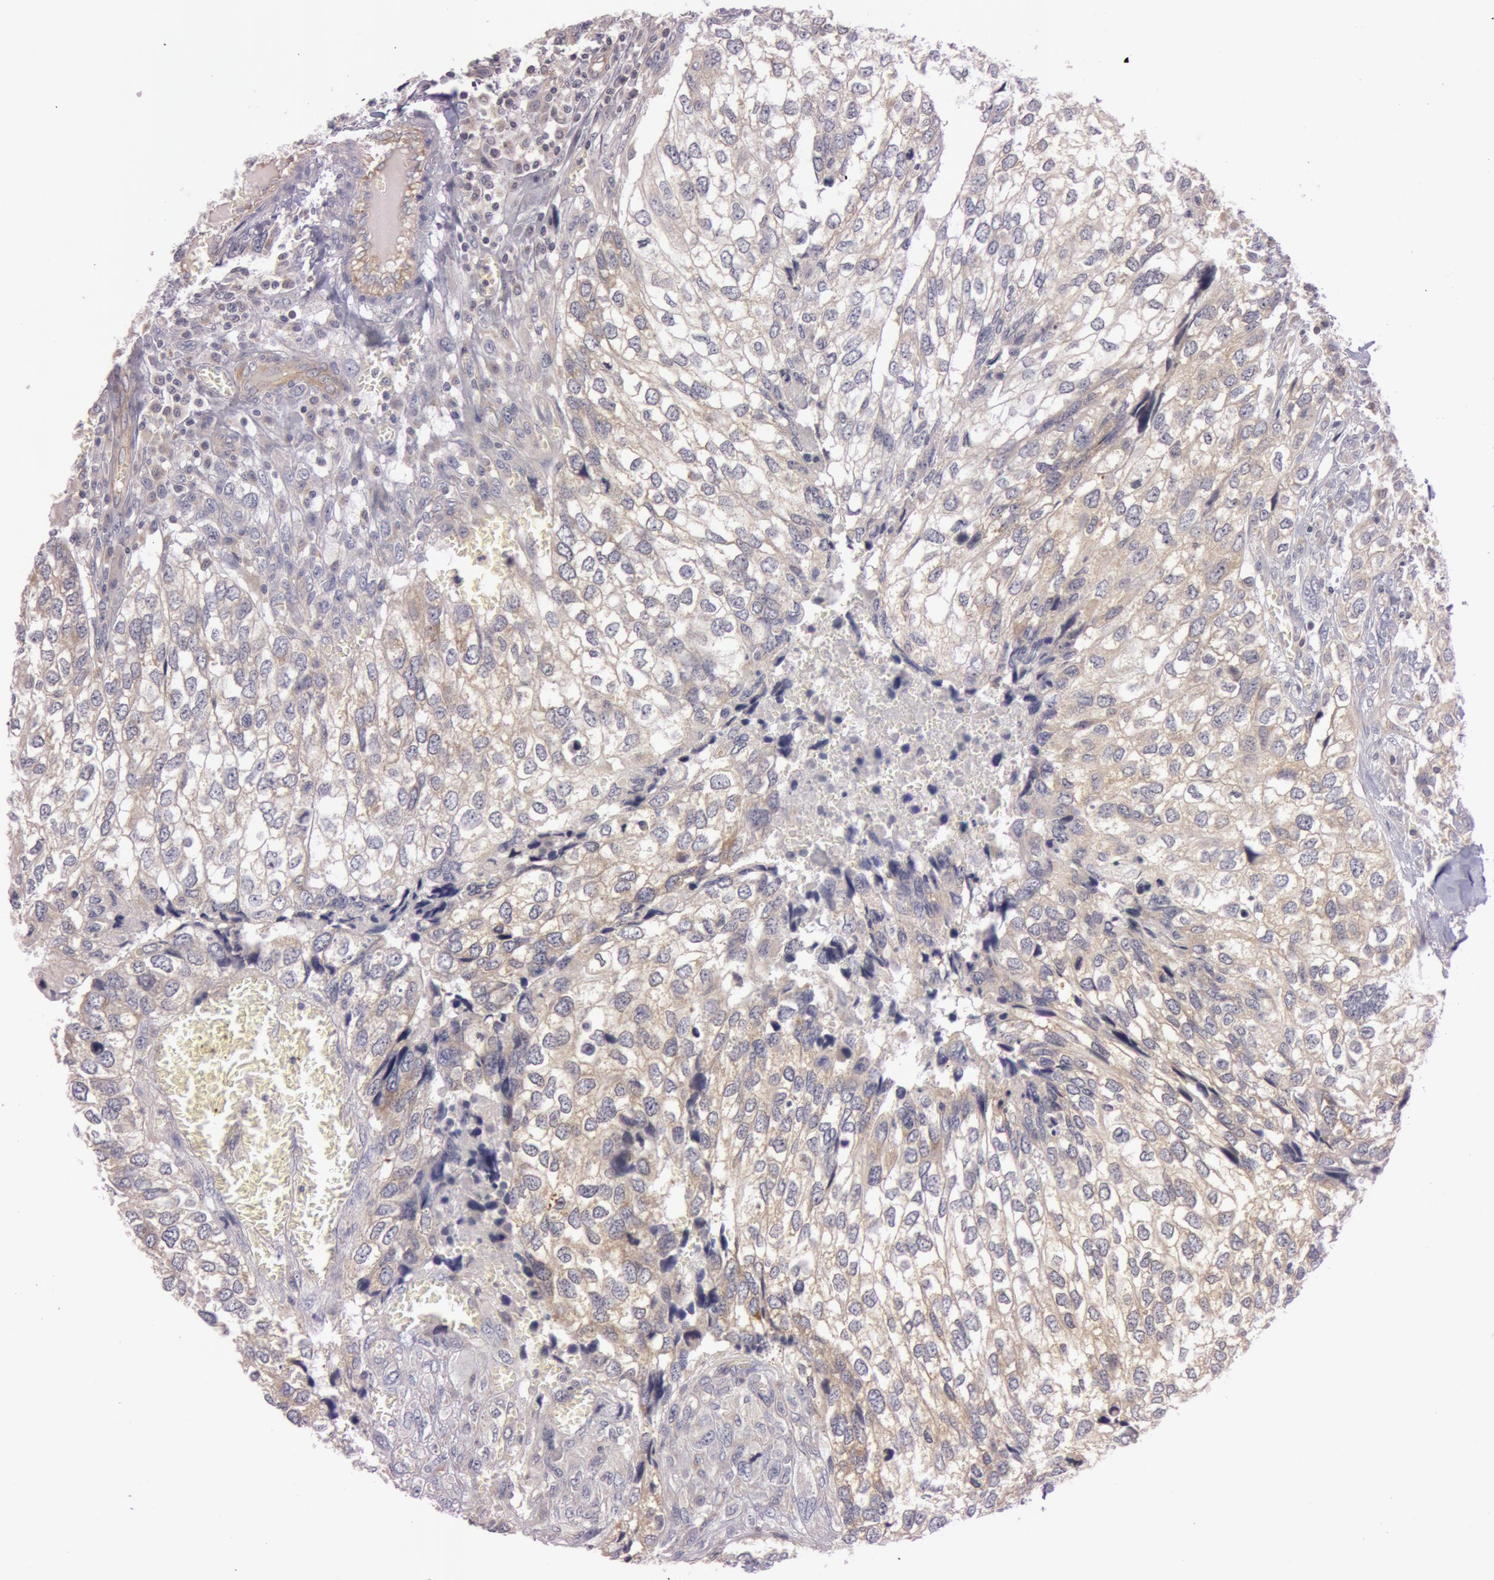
{"staining": {"intensity": "moderate", "quantity": "25%-75%", "location": "cytoplasmic/membranous"}, "tissue": "breast cancer", "cell_type": "Tumor cells", "image_type": "cancer", "snomed": [{"axis": "morphology", "description": "Neoplasm, malignant, NOS"}, {"axis": "topography", "description": "Breast"}], "caption": "Protein staining of breast cancer (neoplasm (malignant)) tissue demonstrates moderate cytoplasmic/membranous staining in approximately 25%-75% of tumor cells. The protein is stained brown, and the nuclei are stained in blue (DAB (3,3'-diaminobenzidine) IHC with brightfield microscopy, high magnification).", "gene": "RALGAPA1", "patient": {"sex": "female", "age": 50}}